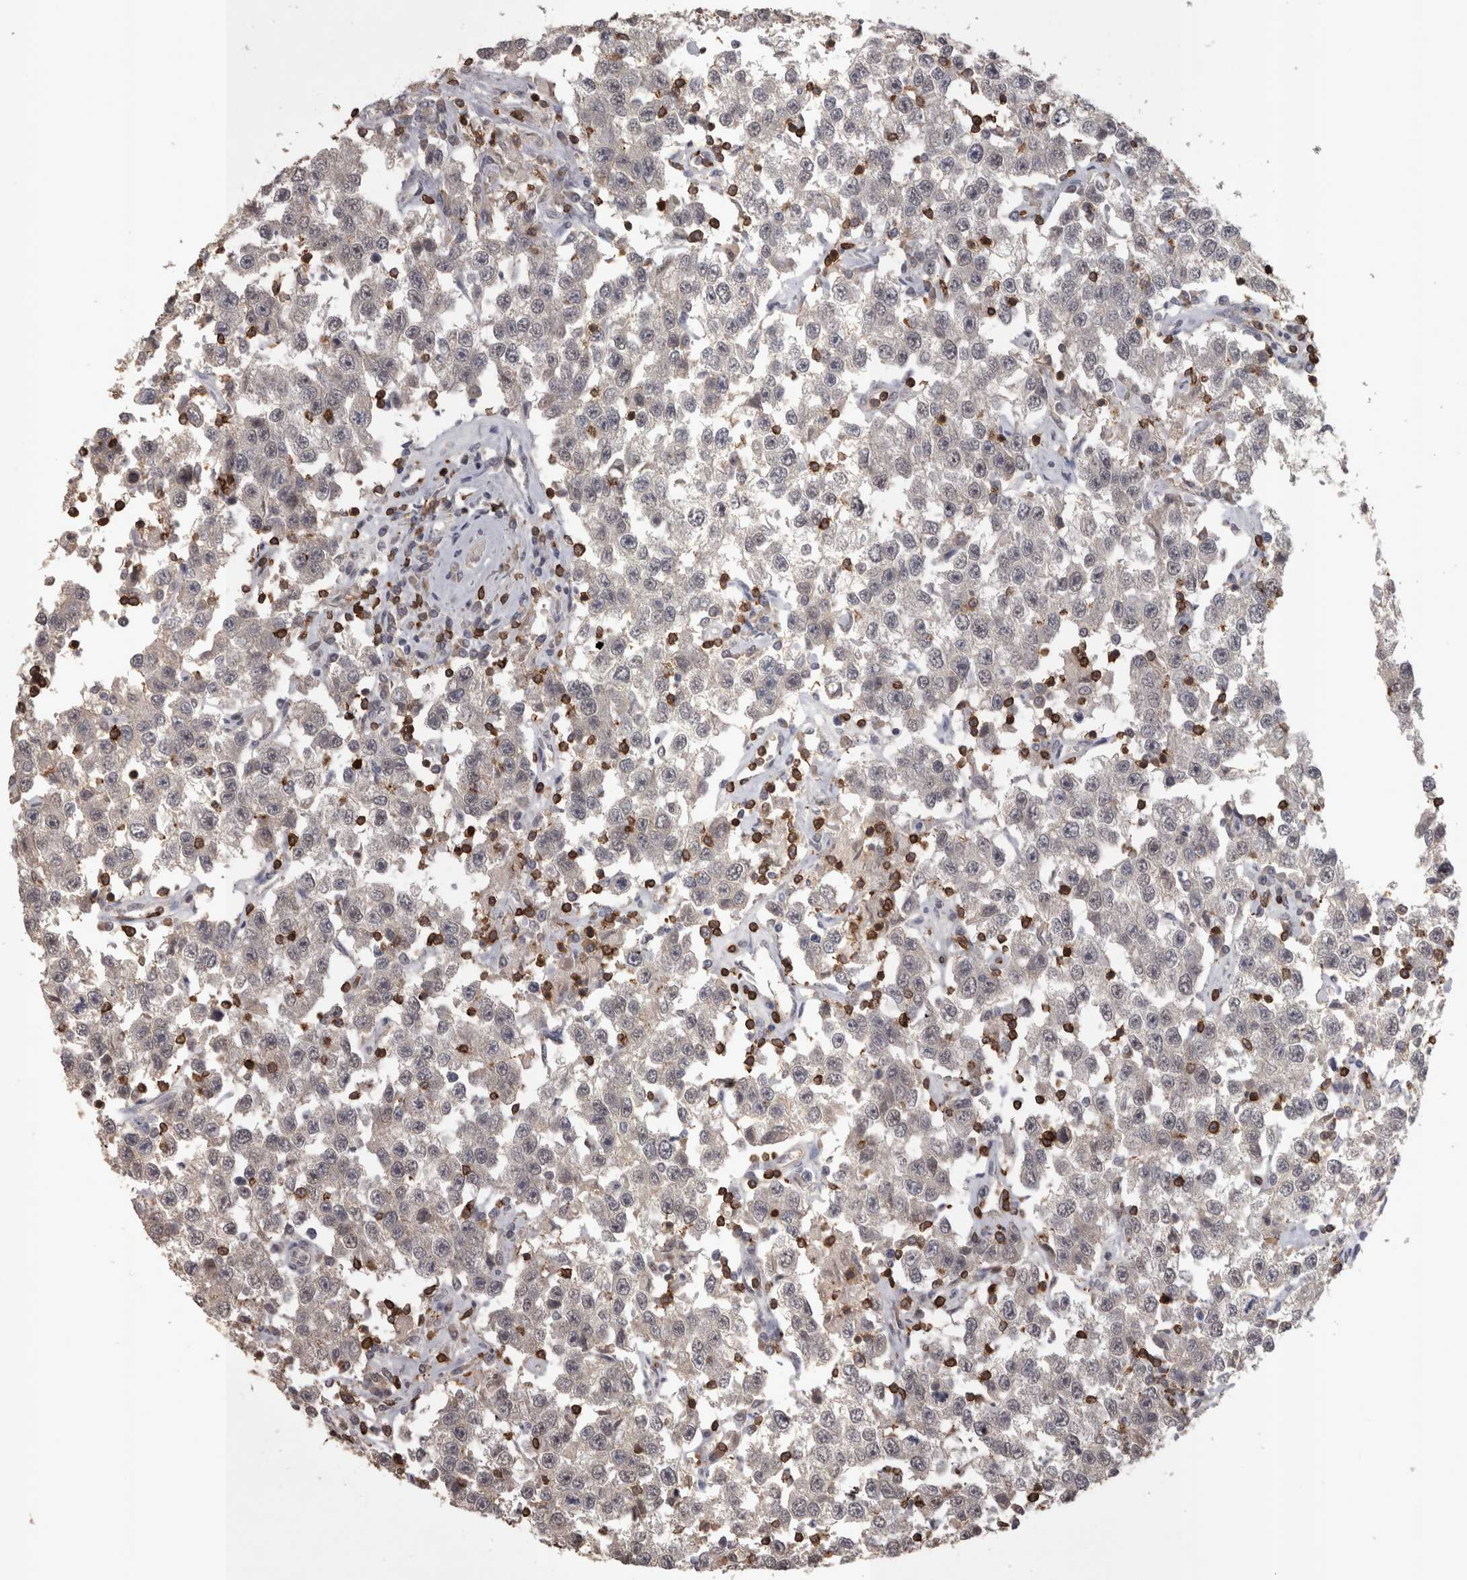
{"staining": {"intensity": "weak", "quantity": "<25%", "location": "cytoplasmic/membranous"}, "tissue": "testis cancer", "cell_type": "Tumor cells", "image_type": "cancer", "snomed": [{"axis": "morphology", "description": "Seminoma, NOS"}, {"axis": "topography", "description": "Testis"}], "caption": "There is no significant expression in tumor cells of testis cancer.", "gene": "SKAP1", "patient": {"sex": "male", "age": 41}}